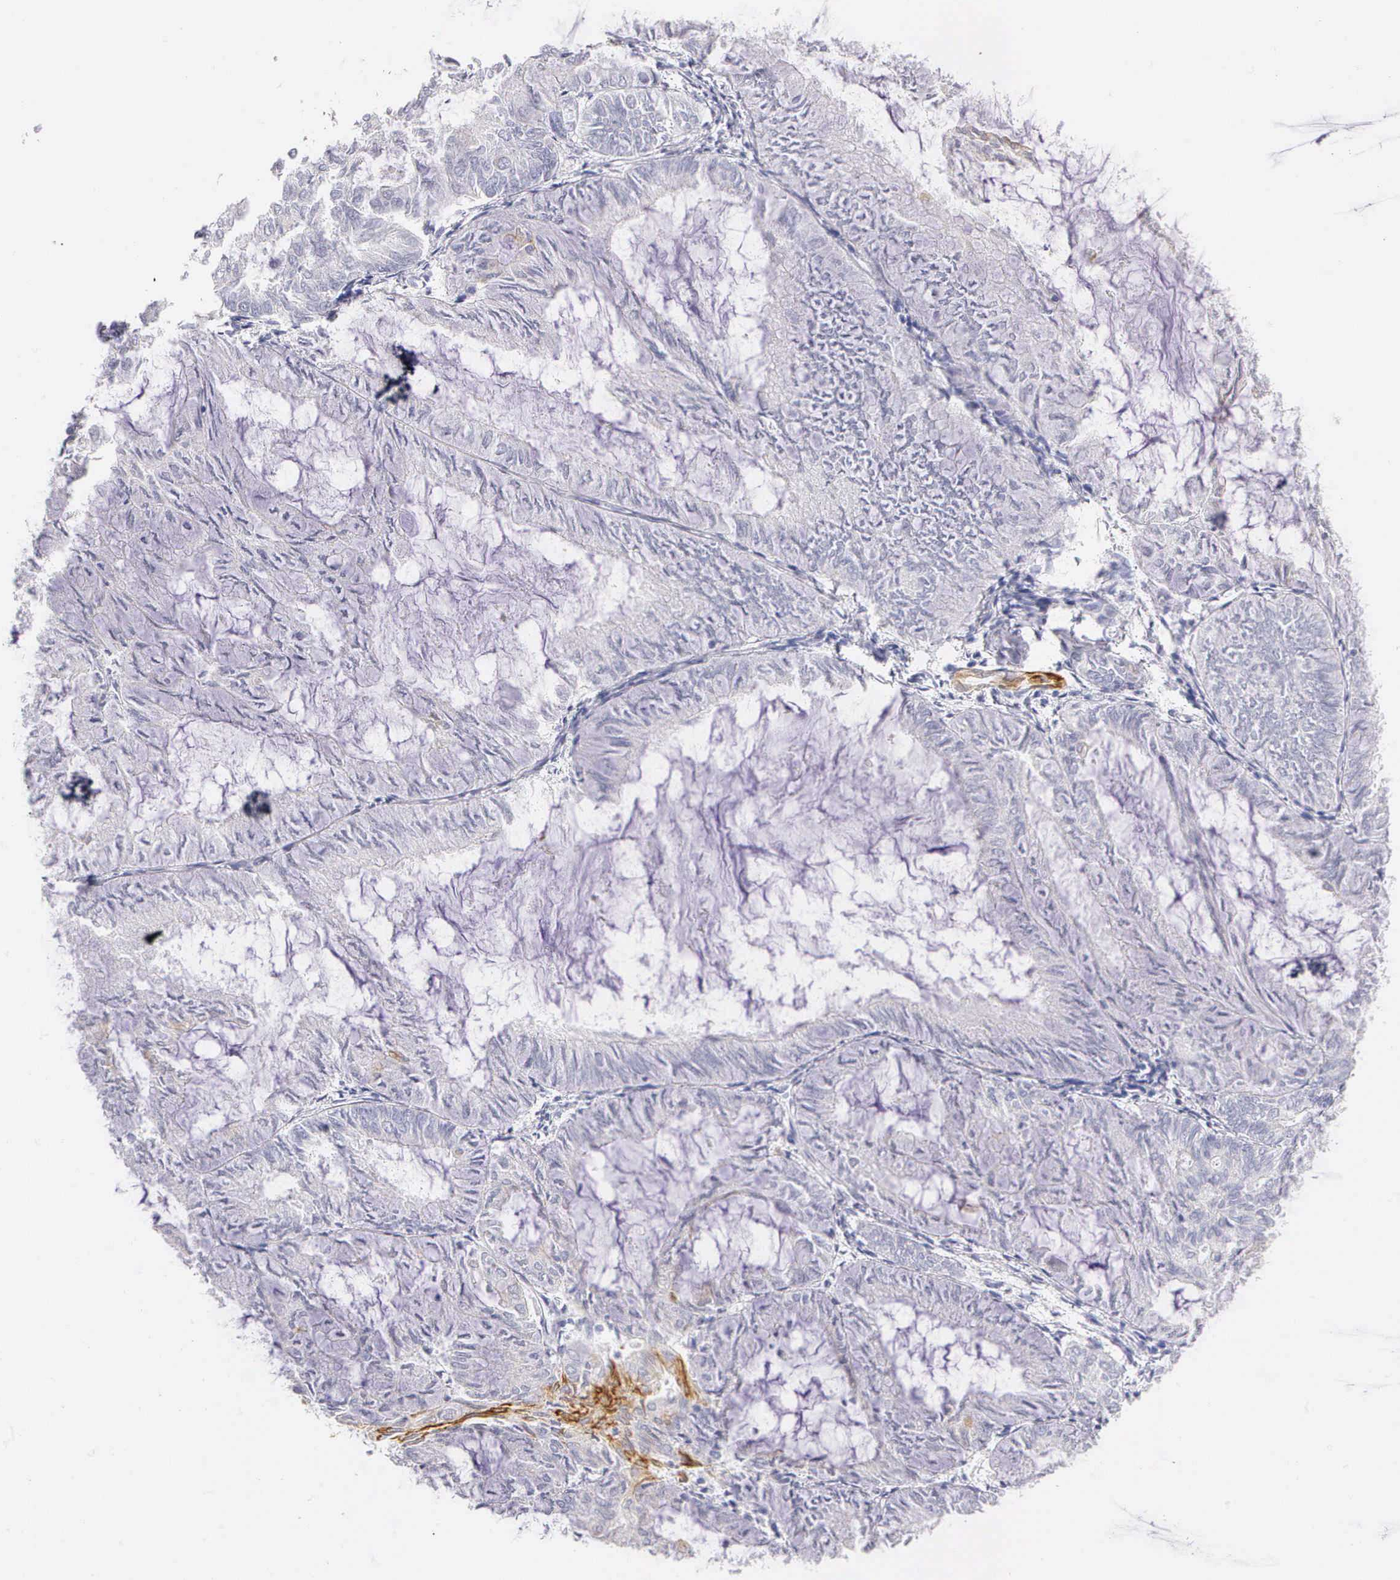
{"staining": {"intensity": "negative", "quantity": "none", "location": "none"}, "tissue": "endometrial cancer", "cell_type": "Tumor cells", "image_type": "cancer", "snomed": [{"axis": "morphology", "description": "Adenocarcinoma, NOS"}, {"axis": "topography", "description": "Endometrium"}], "caption": "This is an IHC micrograph of adenocarcinoma (endometrial). There is no staining in tumor cells.", "gene": "KRT17", "patient": {"sex": "female", "age": 59}}